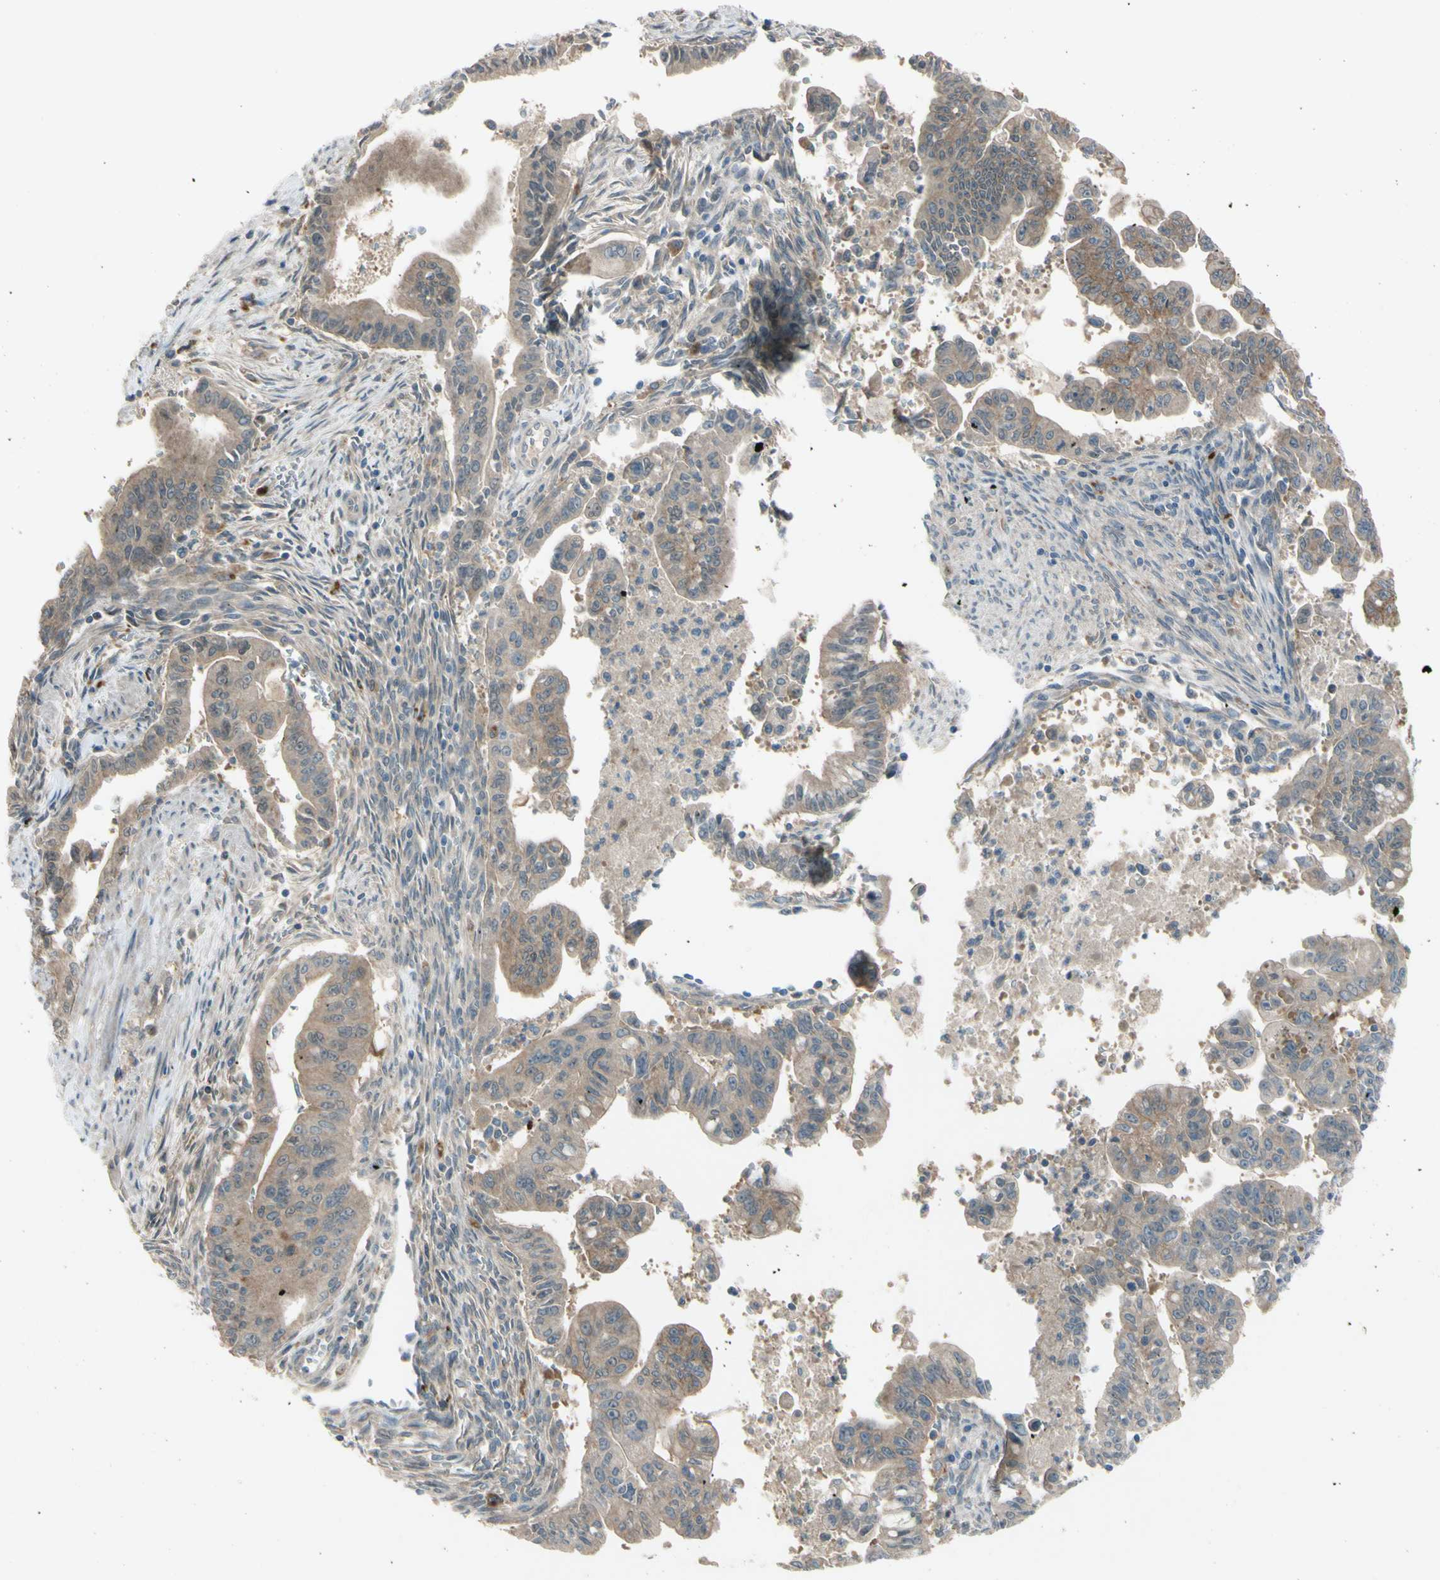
{"staining": {"intensity": "weak", "quantity": ">75%", "location": "cytoplasmic/membranous"}, "tissue": "pancreatic cancer", "cell_type": "Tumor cells", "image_type": "cancer", "snomed": [{"axis": "morphology", "description": "Adenocarcinoma, NOS"}, {"axis": "topography", "description": "Pancreas"}], "caption": "Pancreatic adenocarcinoma stained with a protein marker shows weak staining in tumor cells.", "gene": "AFP", "patient": {"sex": "male", "age": 70}}